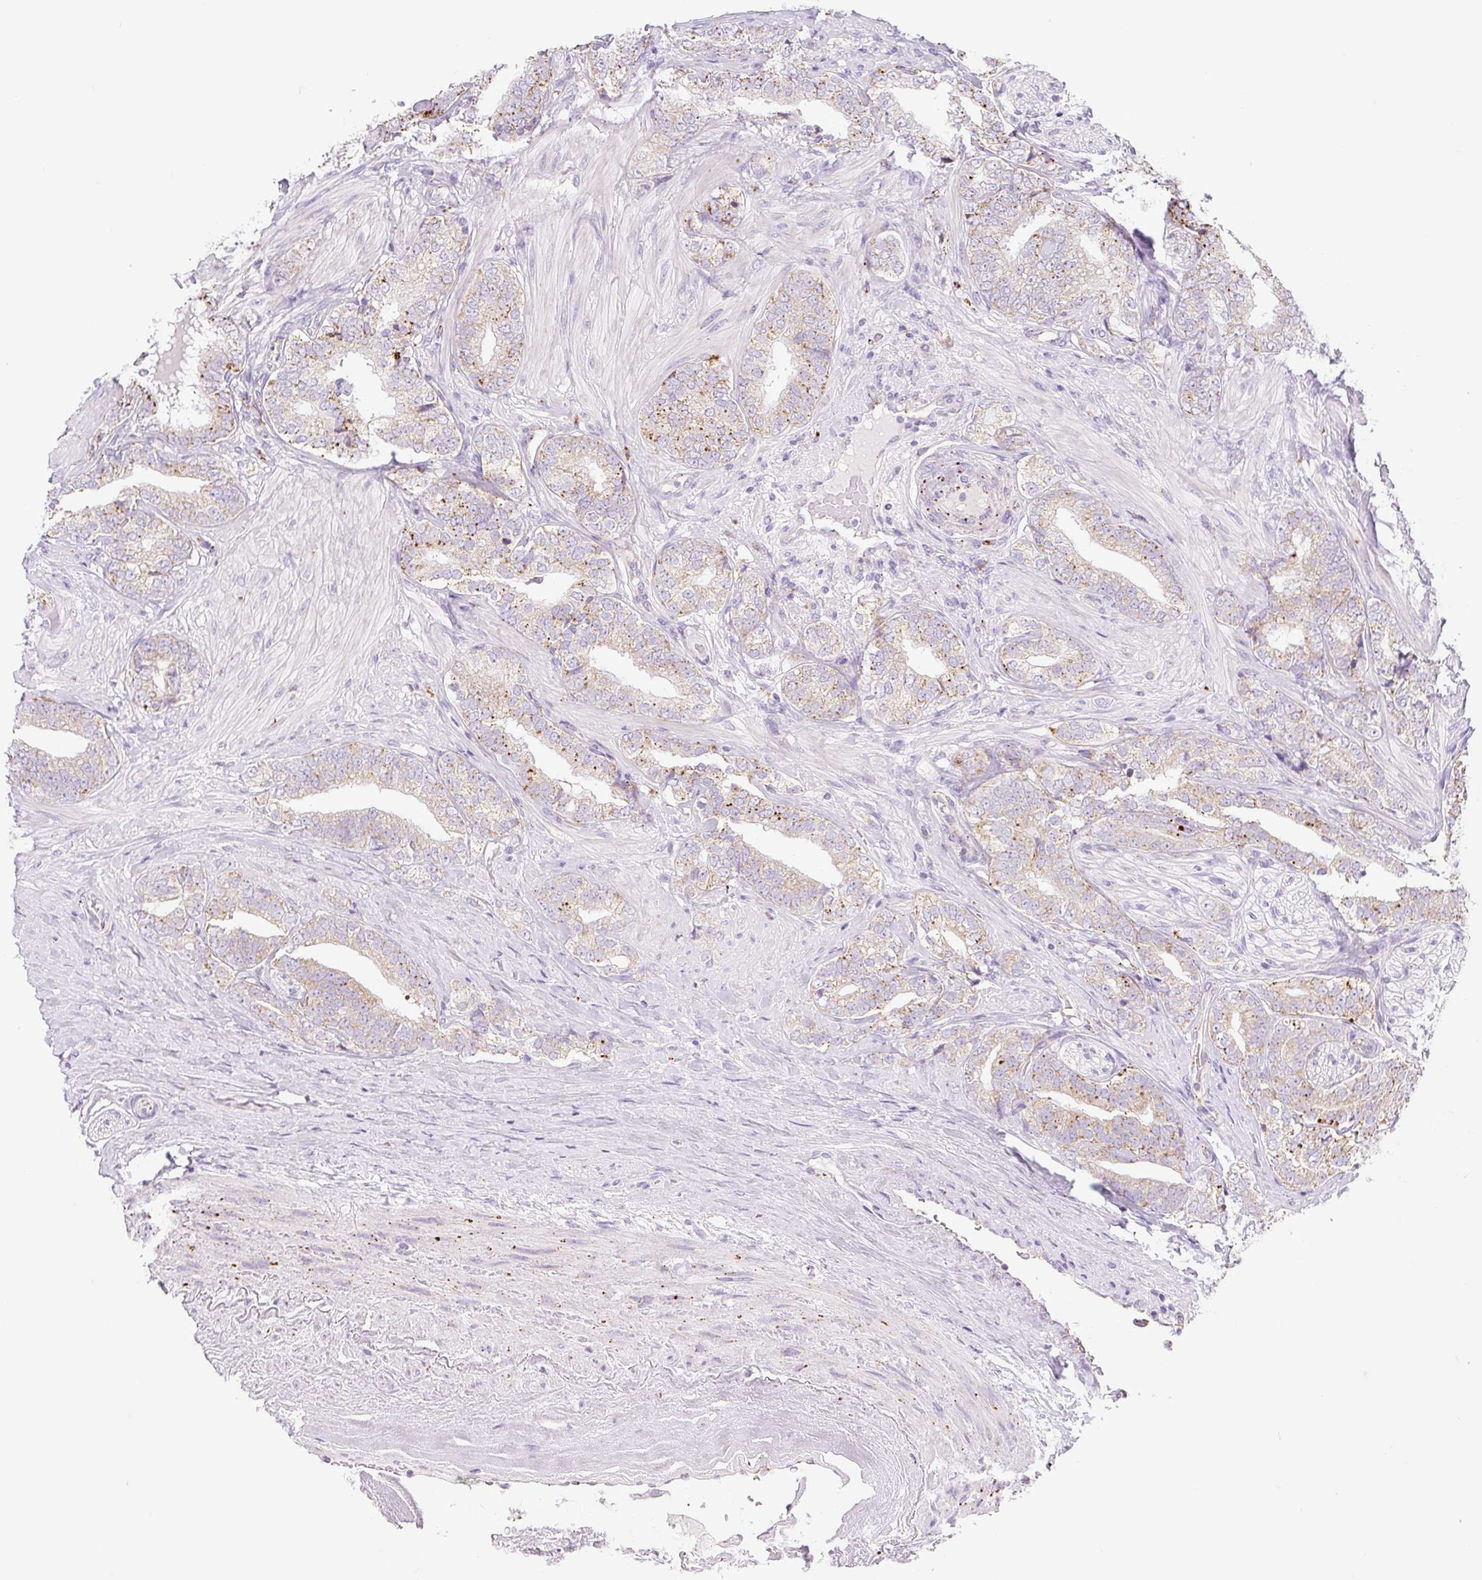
{"staining": {"intensity": "moderate", "quantity": "25%-75%", "location": "cytoplasmic/membranous"}, "tissue": "prostate cancer", "cell_type": "Tumor cells", "image_type": "cancer", "snomed": [{"axis": "morphology", "description": "Adenocarcinoma, High grade"}, {"axis": "topography", "description": "Prostate"}], "caption": "Prostate cancer (high-grade adenocarcinoma) tissue demonstrates moderate cytoplasmic/membranous expression in about 25%-75% of tumor cells Immunohistochemistry stains the protein in brown and the nuclei are stained blue.", "gene": "CLEC3A", "patient": {"sex": "male", "age": 72}}